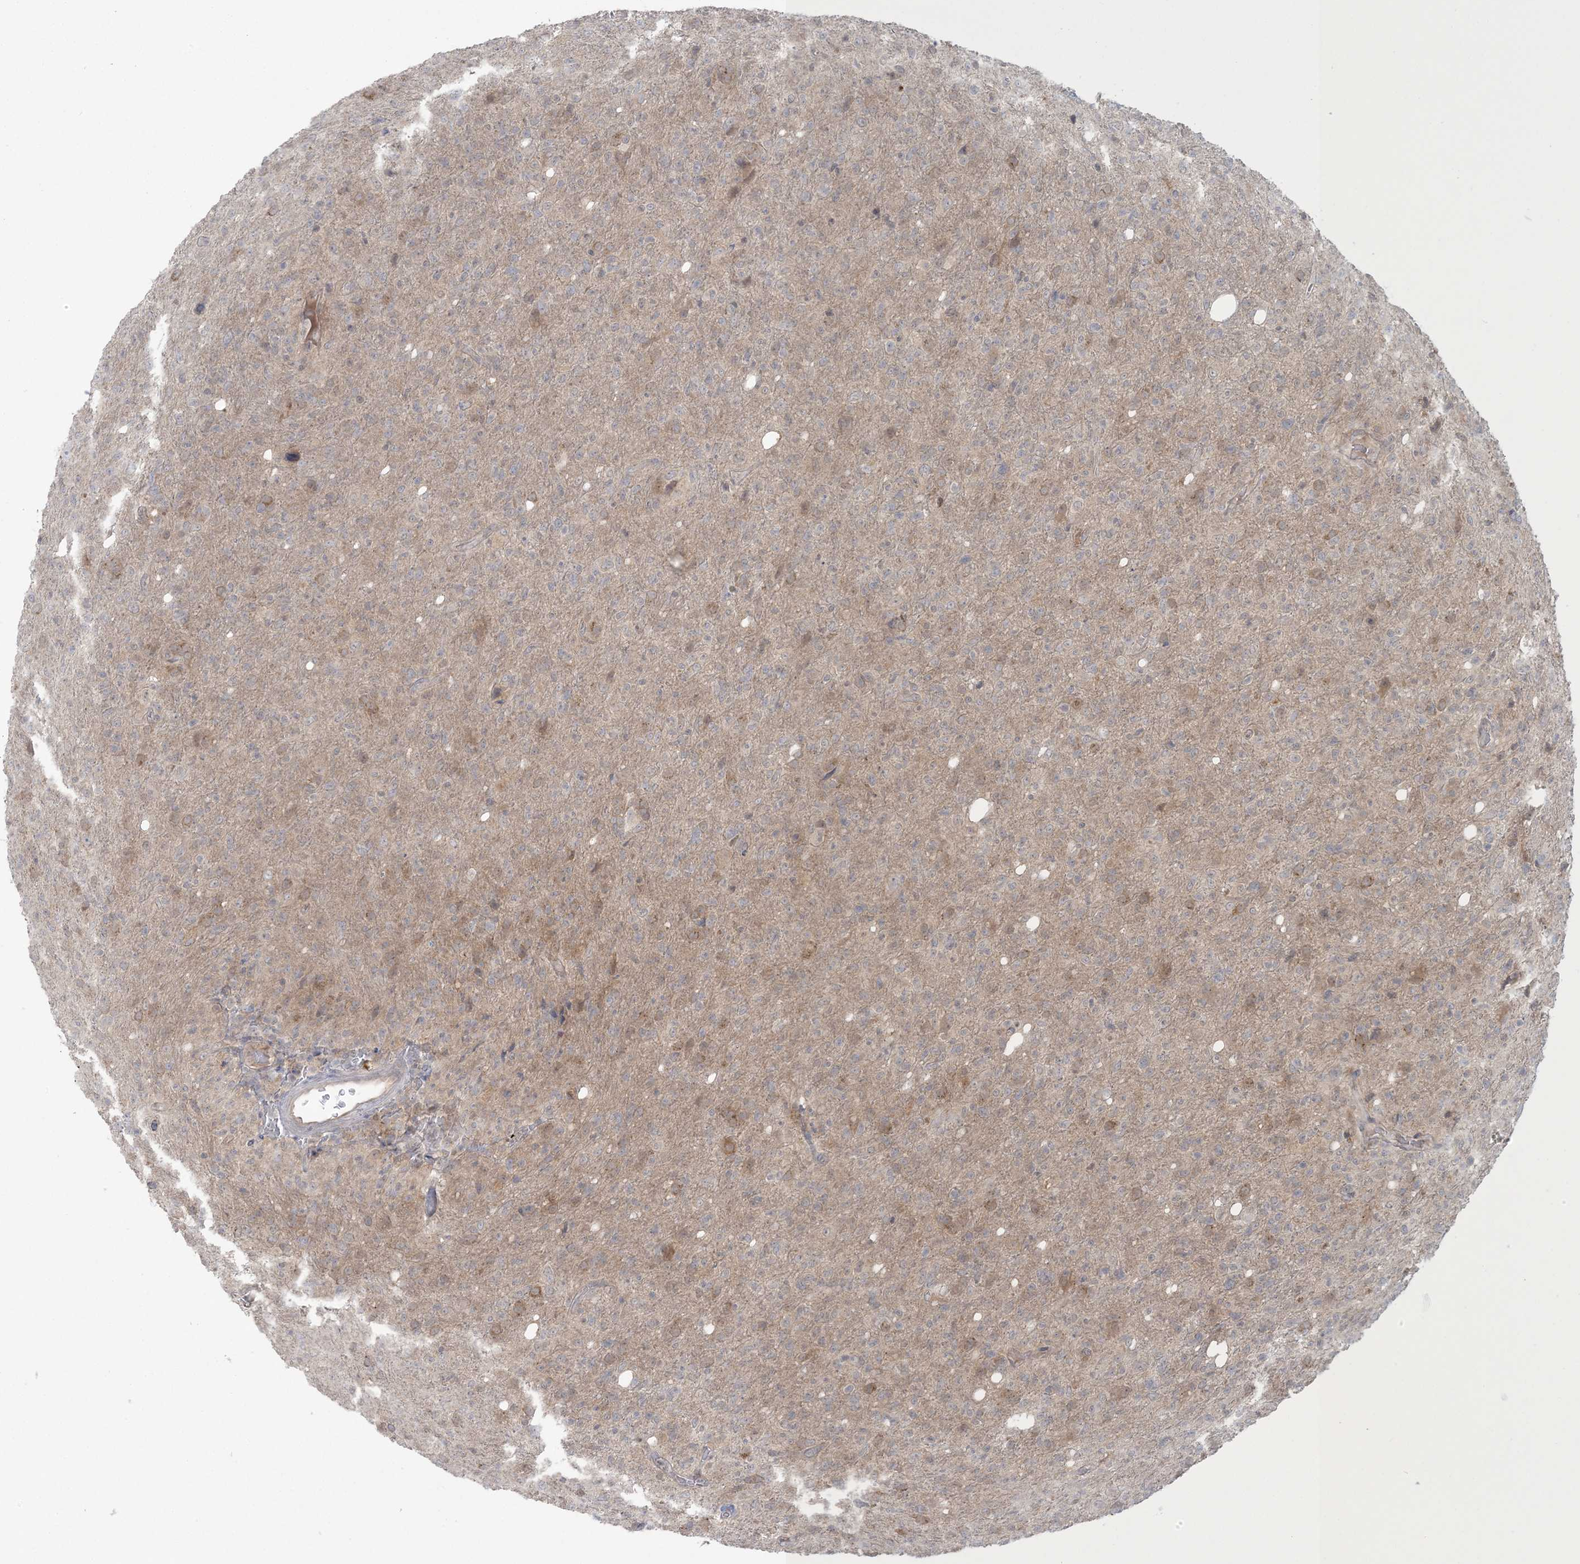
{"staining": {"intensity": "weak", "quantity": "<25%", "location": "cytoplasmic/membranous"}, "tissue": "glioma", "cell_type": "Tumor cells", "image_type": "cancer", "snomed": [{"axis": "morphology", "description": "Glioma, malignant, High grade"}, {"axis": "topography", "description": "Brain"}], "caption": "Immunohistochemistry of glioma shows no expression in tumor cells.", "gene": "NRBP2", "patient": {"sex": "female", "age": 57}}